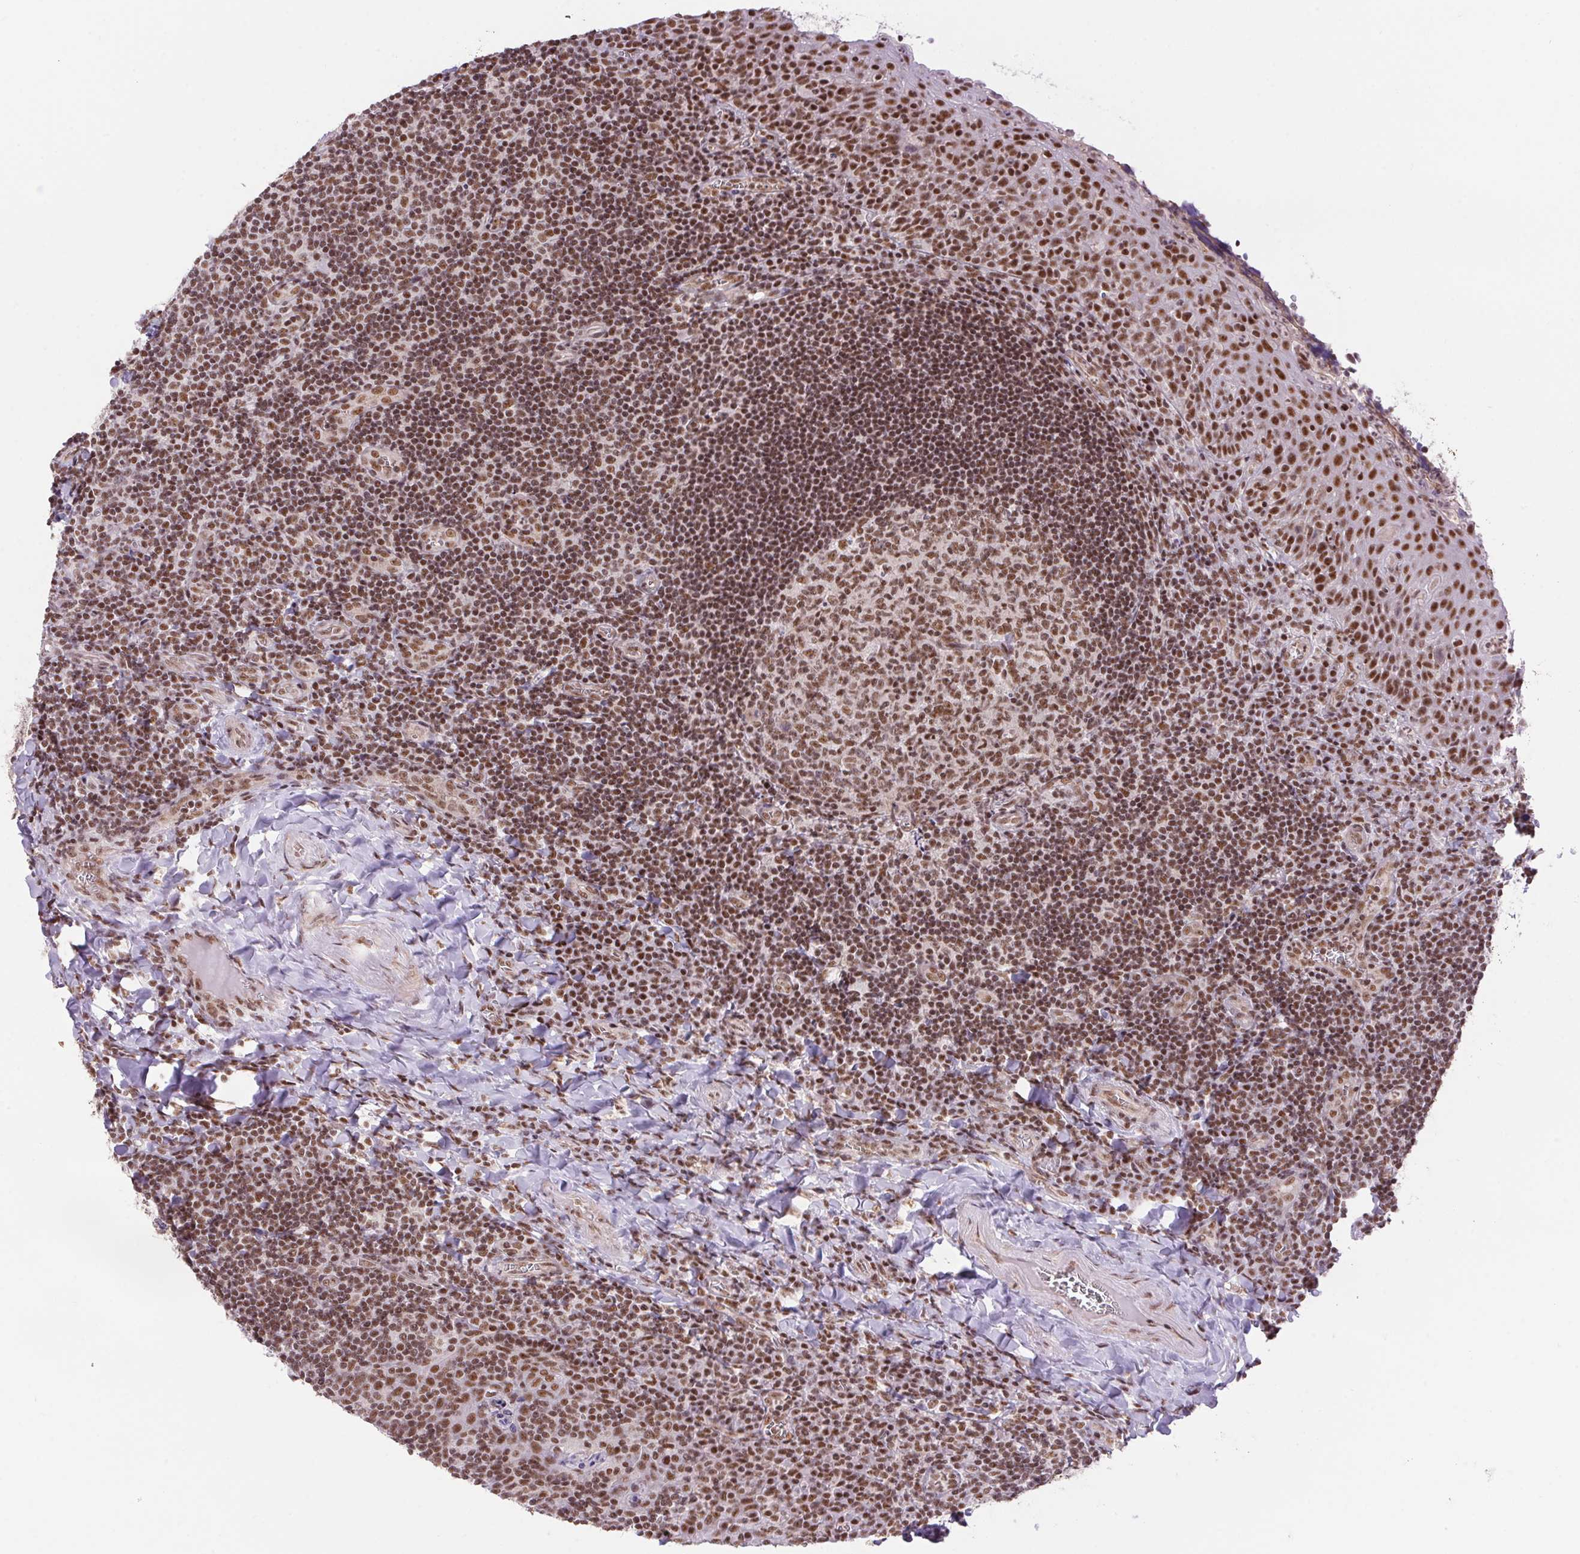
{"staining": {"intensity": "moderate", "quantity": ">75%", "location": "nuclear"}, "tissue": "tonsil", "cell_type": "Germinal center cells", "image_type": "normal", "snomed": [{"axis": "morphology", "description": "Normal tissue, NOS"}, {"axis": "morphology", "description": "Inflammation, NOS"}, {"axis": "topography", "description": "Tonsil"}], "caption": "DAB immunohistochemical staining of unremarkable tonsil displays moderate nuclear protein expression in approximately >75% of germinal center cells. The staining was performed using DAB, with brown indicating positive protein expression. Nuclei are stained blue with hematoxylin.", "gene": "DDX17", "patient": {"sex": "female", "age": 31}}